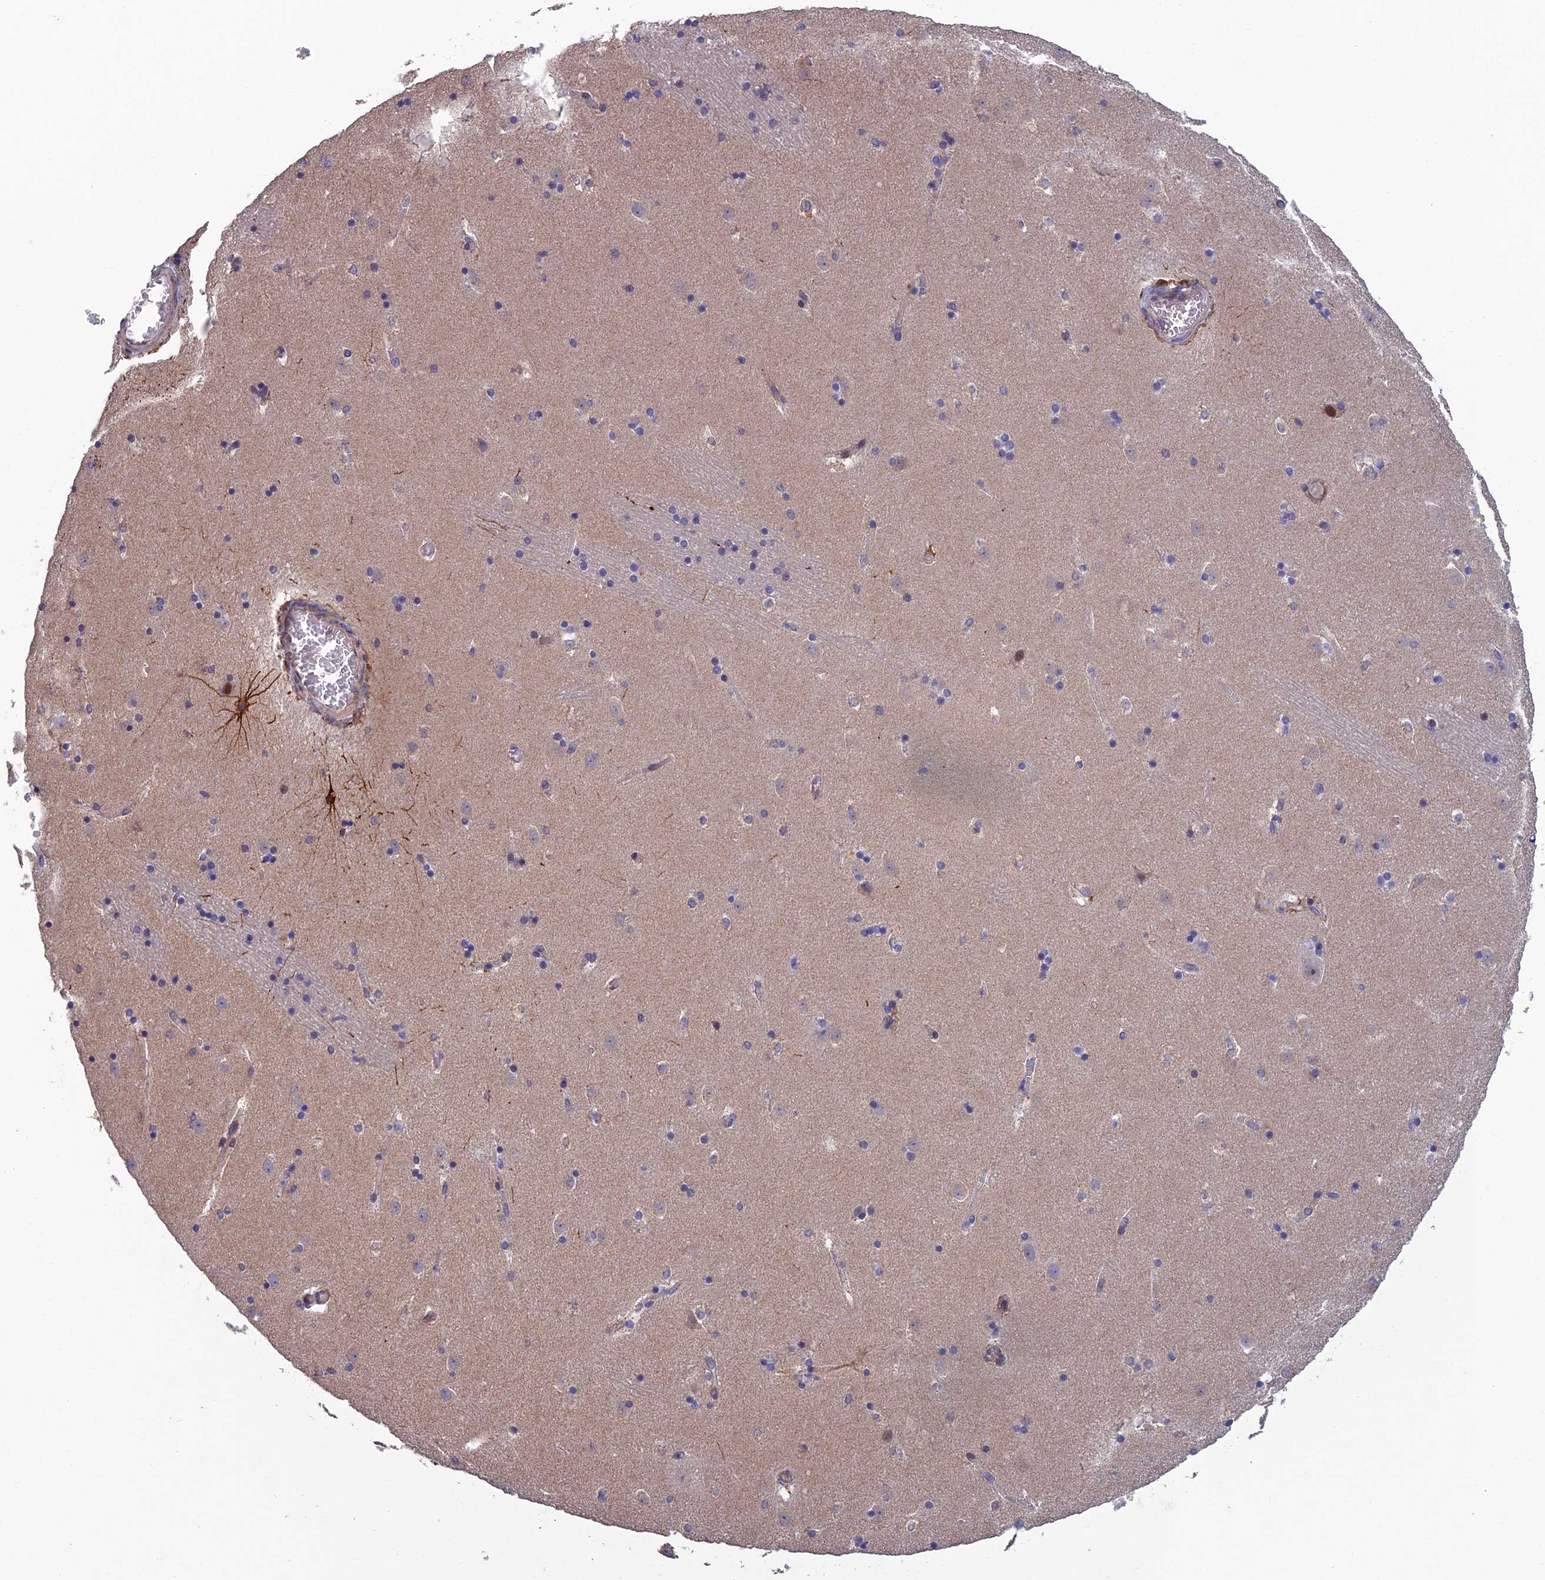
{"staining": {"intensity": "strong", "quantity": "<25%", "location": "cytoplasmic/membranous"}, "tissue": "caudate", "cell_type": "Glial cells", "image_type": "normal", "snomed": [{"axis": "morphology", "description": "Normal tissue, NOS"}, {"axis": "topography", "description": "Lateral ventricle wall"}], "caption": "Immunohistochemistry (IHC) photomicrograph of unremarkable caudate stained for a protein (brown), which shows medium levels of strong cytoplasmic/membranous positivity in approximately <25% of glial cells.", "gene": "USP37", "patient": {"sex": "male", "age": 45}}